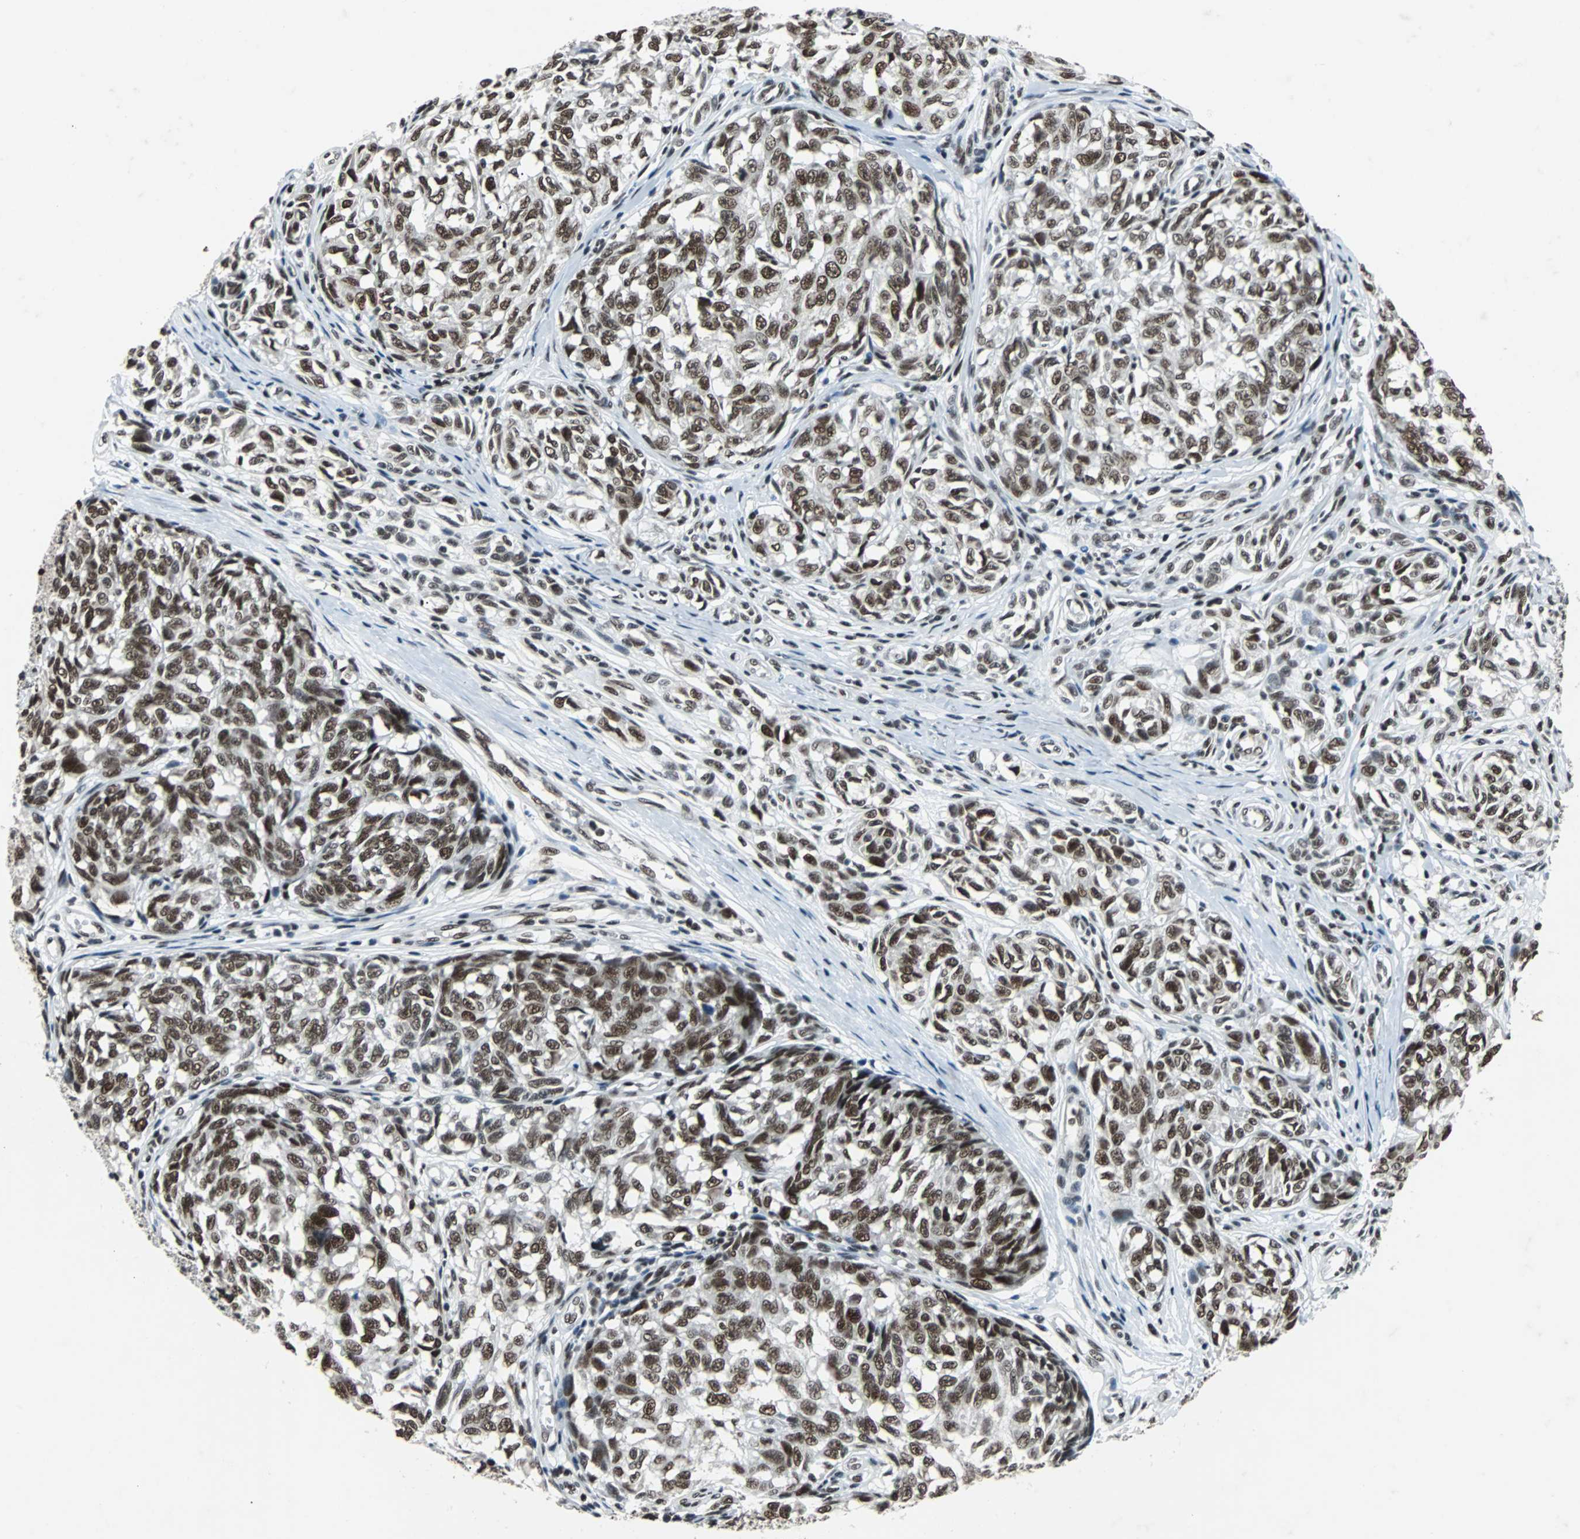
{"staining": {"intensity": "strong", "quantity": ">75%", "location": "nuclear"}, "tissue": "melanoma", "cell_type": "Tumor cells", "image_type": "cancer", "snomed": [{"axis": "morphology", "description": "Malignant melanoma, NOS"}, {"axis": "topography", "description": "Skin"}], "caption": "A high-resolution micrograph shows IHC staining of melanoma, which exhibits strong nuclear positivity in approximately >75% of tumor cells.", "gene": "GATAD2A", "patient": {"sex": "female", "age": 64}}